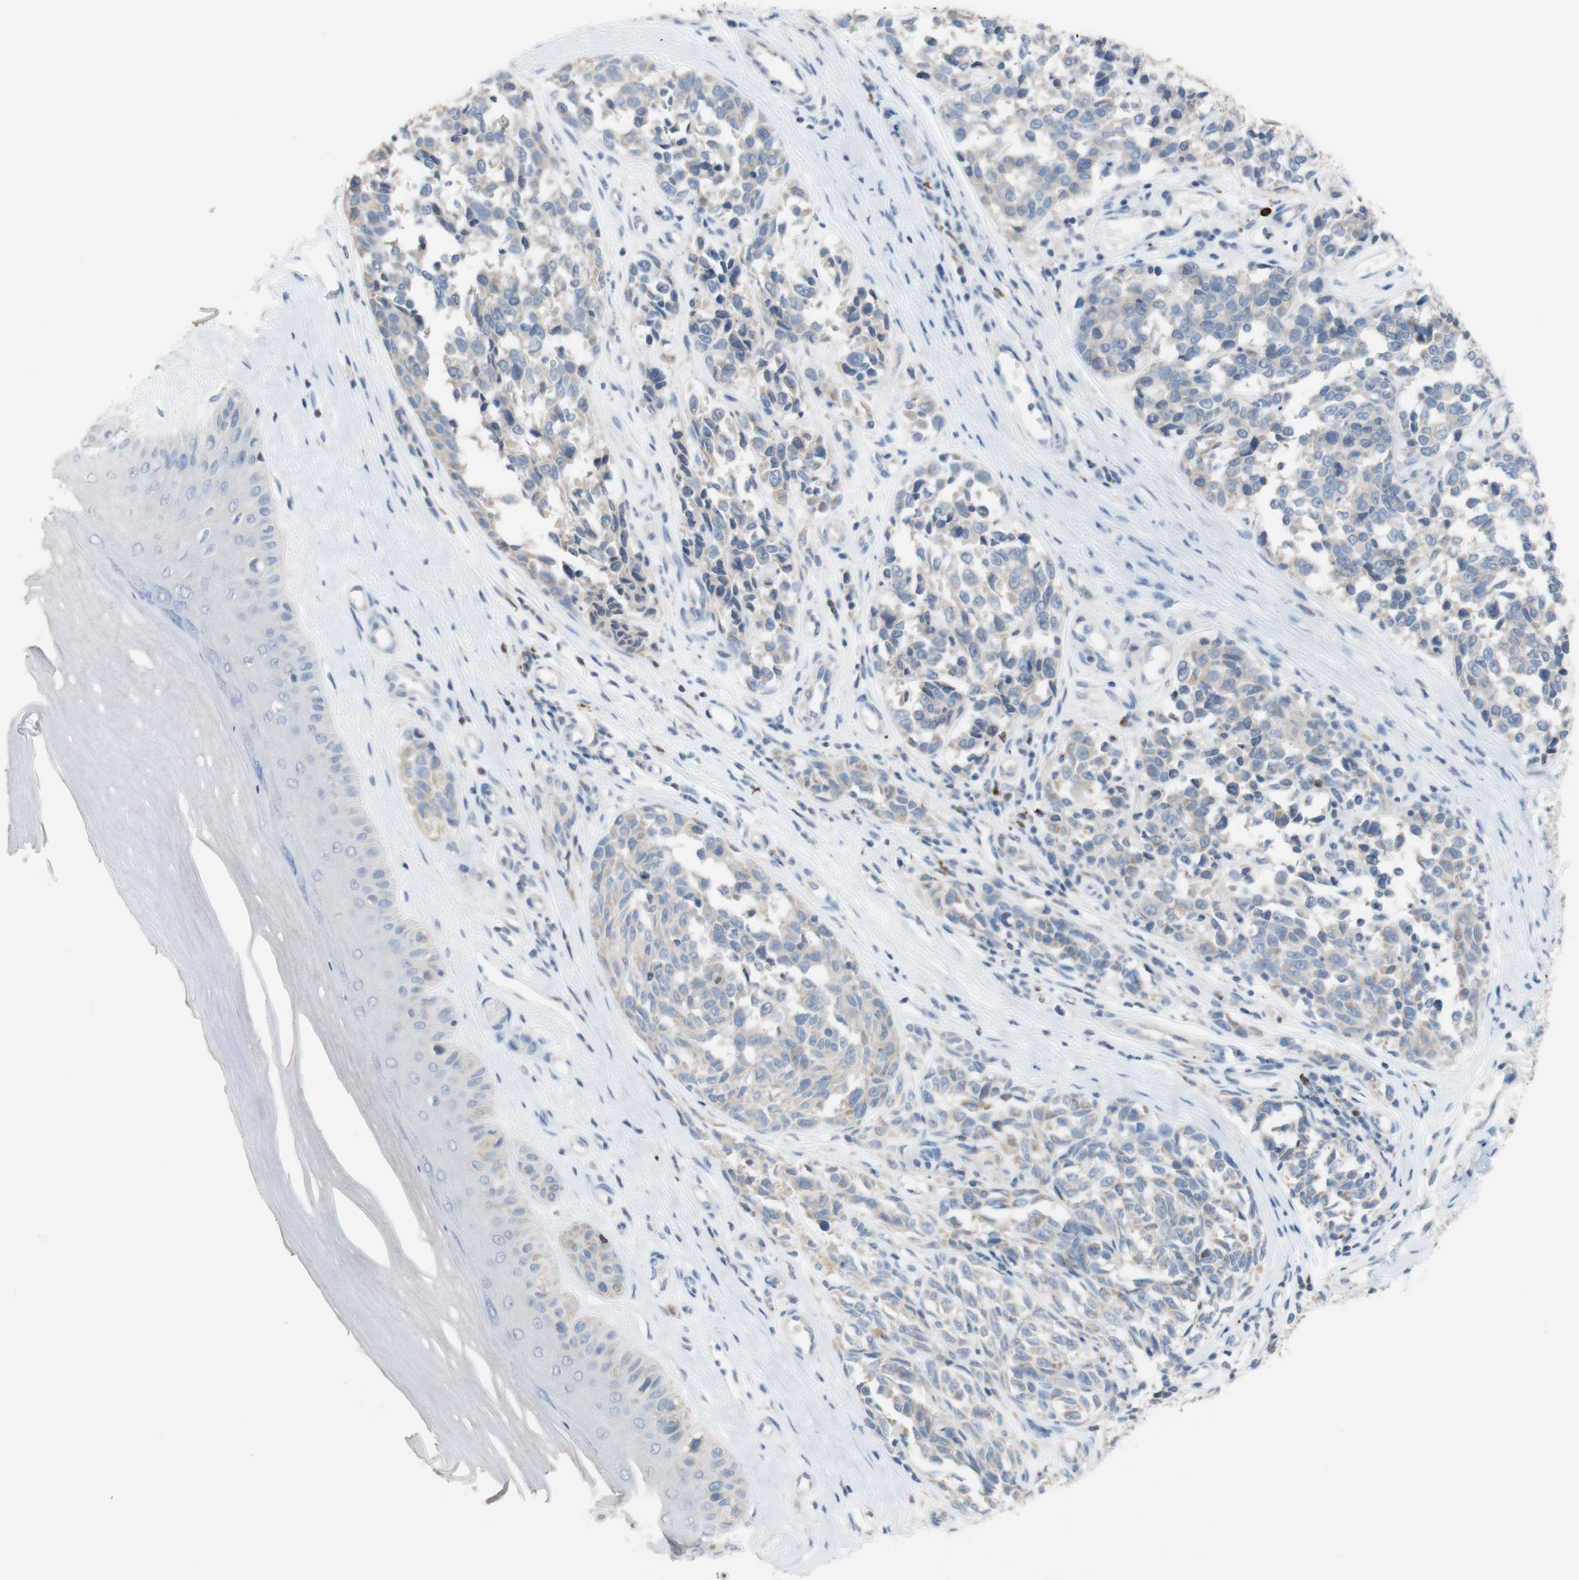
{"staining": {"intensity": "weak", "quantity": ">75%", "location": "cytoplasmic/membranous"}, "tissue": "melanoma", "cell_type": "Tumor cells", "image_type": "cancer", "snomed": [{"axis": "morphology", "description": "Malignant melanoma, NOS"}, {"axis": "topography", "description": "Skin"}], "caption": "Human melanoma stained with a brown dye shows weak cytoplasmic/membranous positive positivity in about >75% of tumor cells.", "gene": "PACSIN1", "patient": {"sex": "female", "age": 64}}